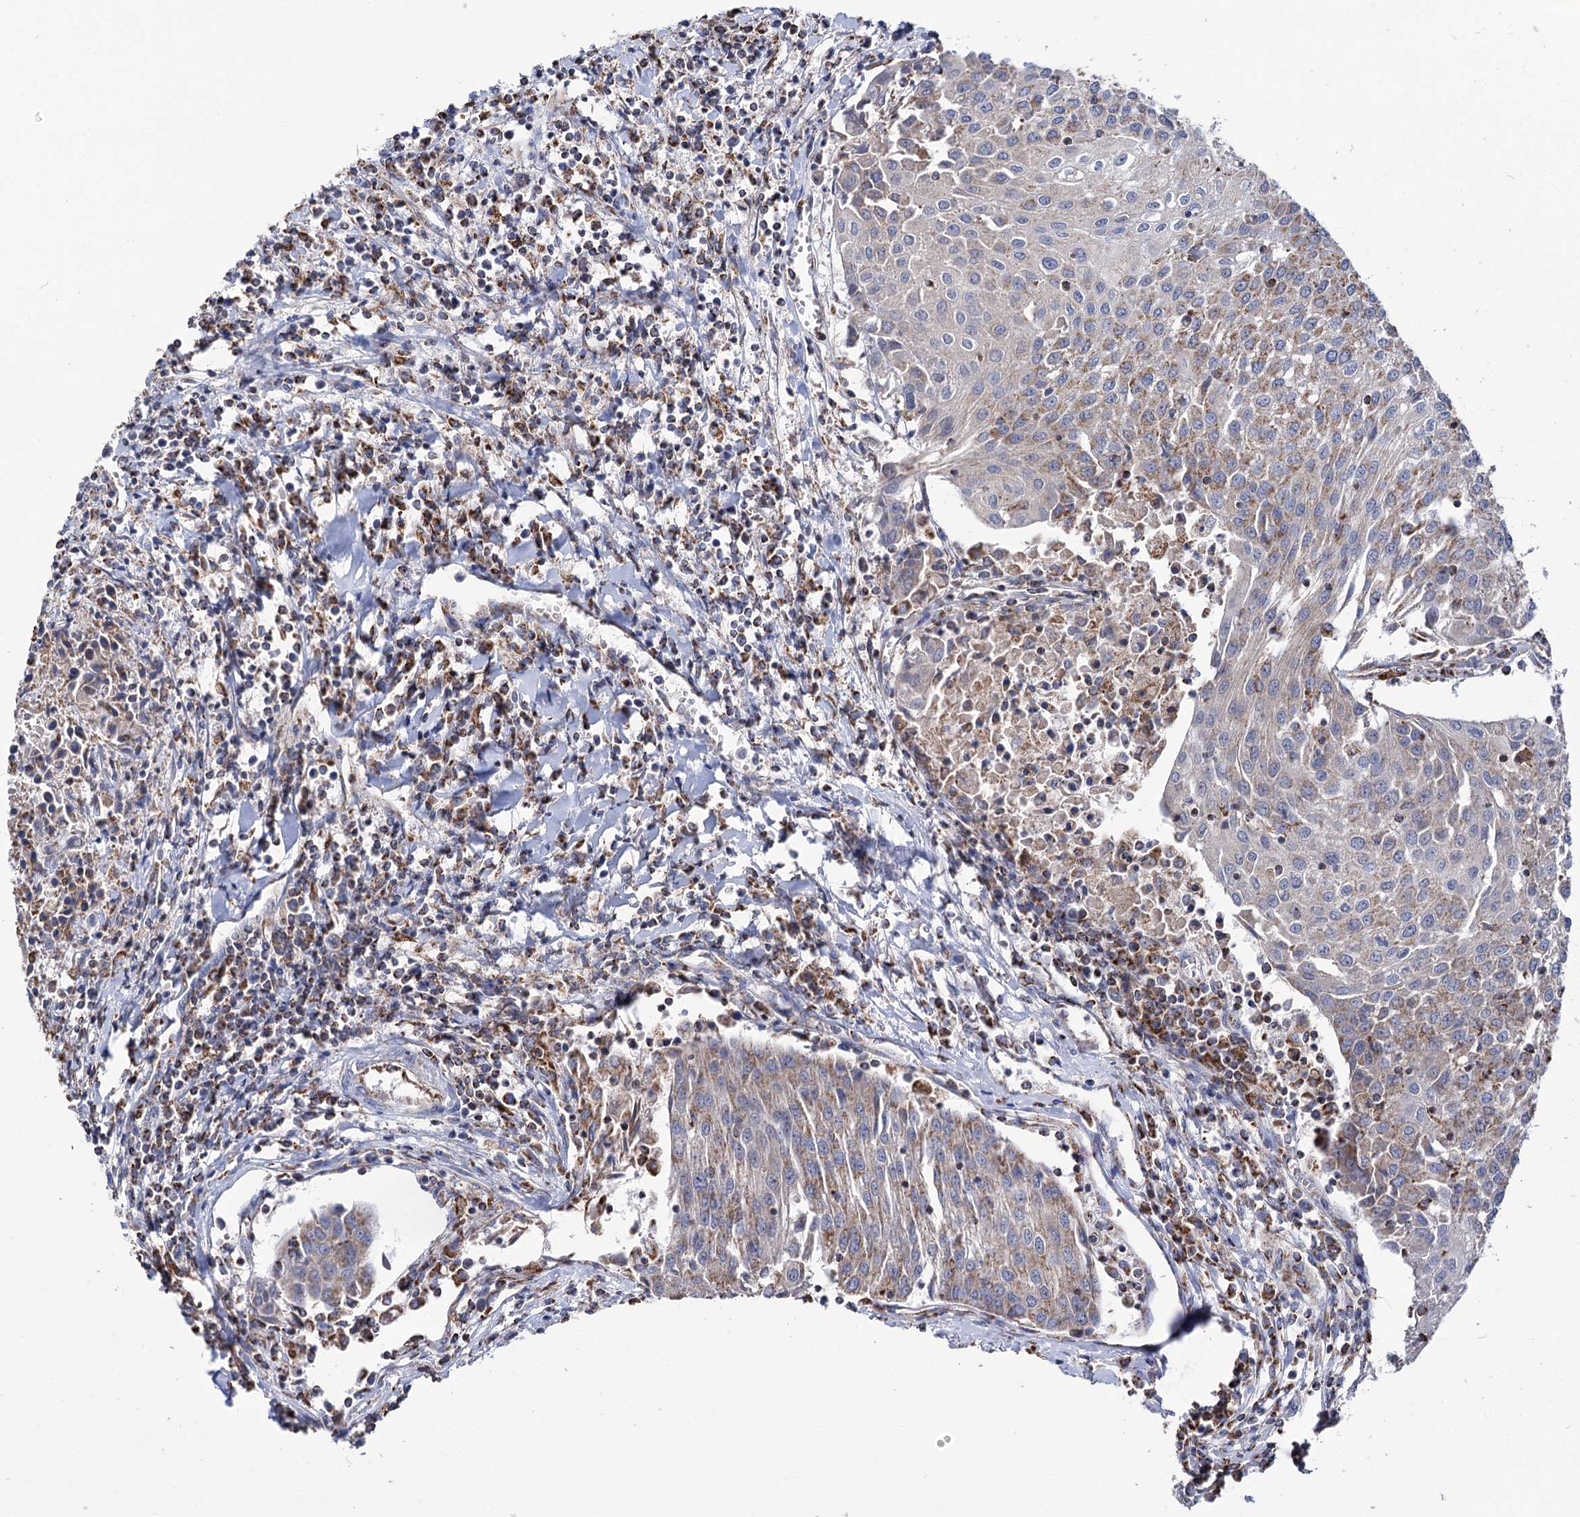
{"staining": {"intensity": "moderate", "quantity": "25%-75%", "location": "cytoplasmic/membranous"}, "tissue": "urothelial cancer", "cell_type": "Tumor cells", "image_type": "cancer", "snomed": [{"axis": "morphology", "description": "Urothelial carcinoma, High grade"}, {"axis": "topography", "description": "Urinary bladder"}], "caption": "Protein expression analysis of human high-grade urothelial carcinoma reveals moderate cytoplasmic/membranous staining in about 25%-75% of tumor cells.", "gene": "ABHD10", "patient": {"sex": "female", "age": 85}}